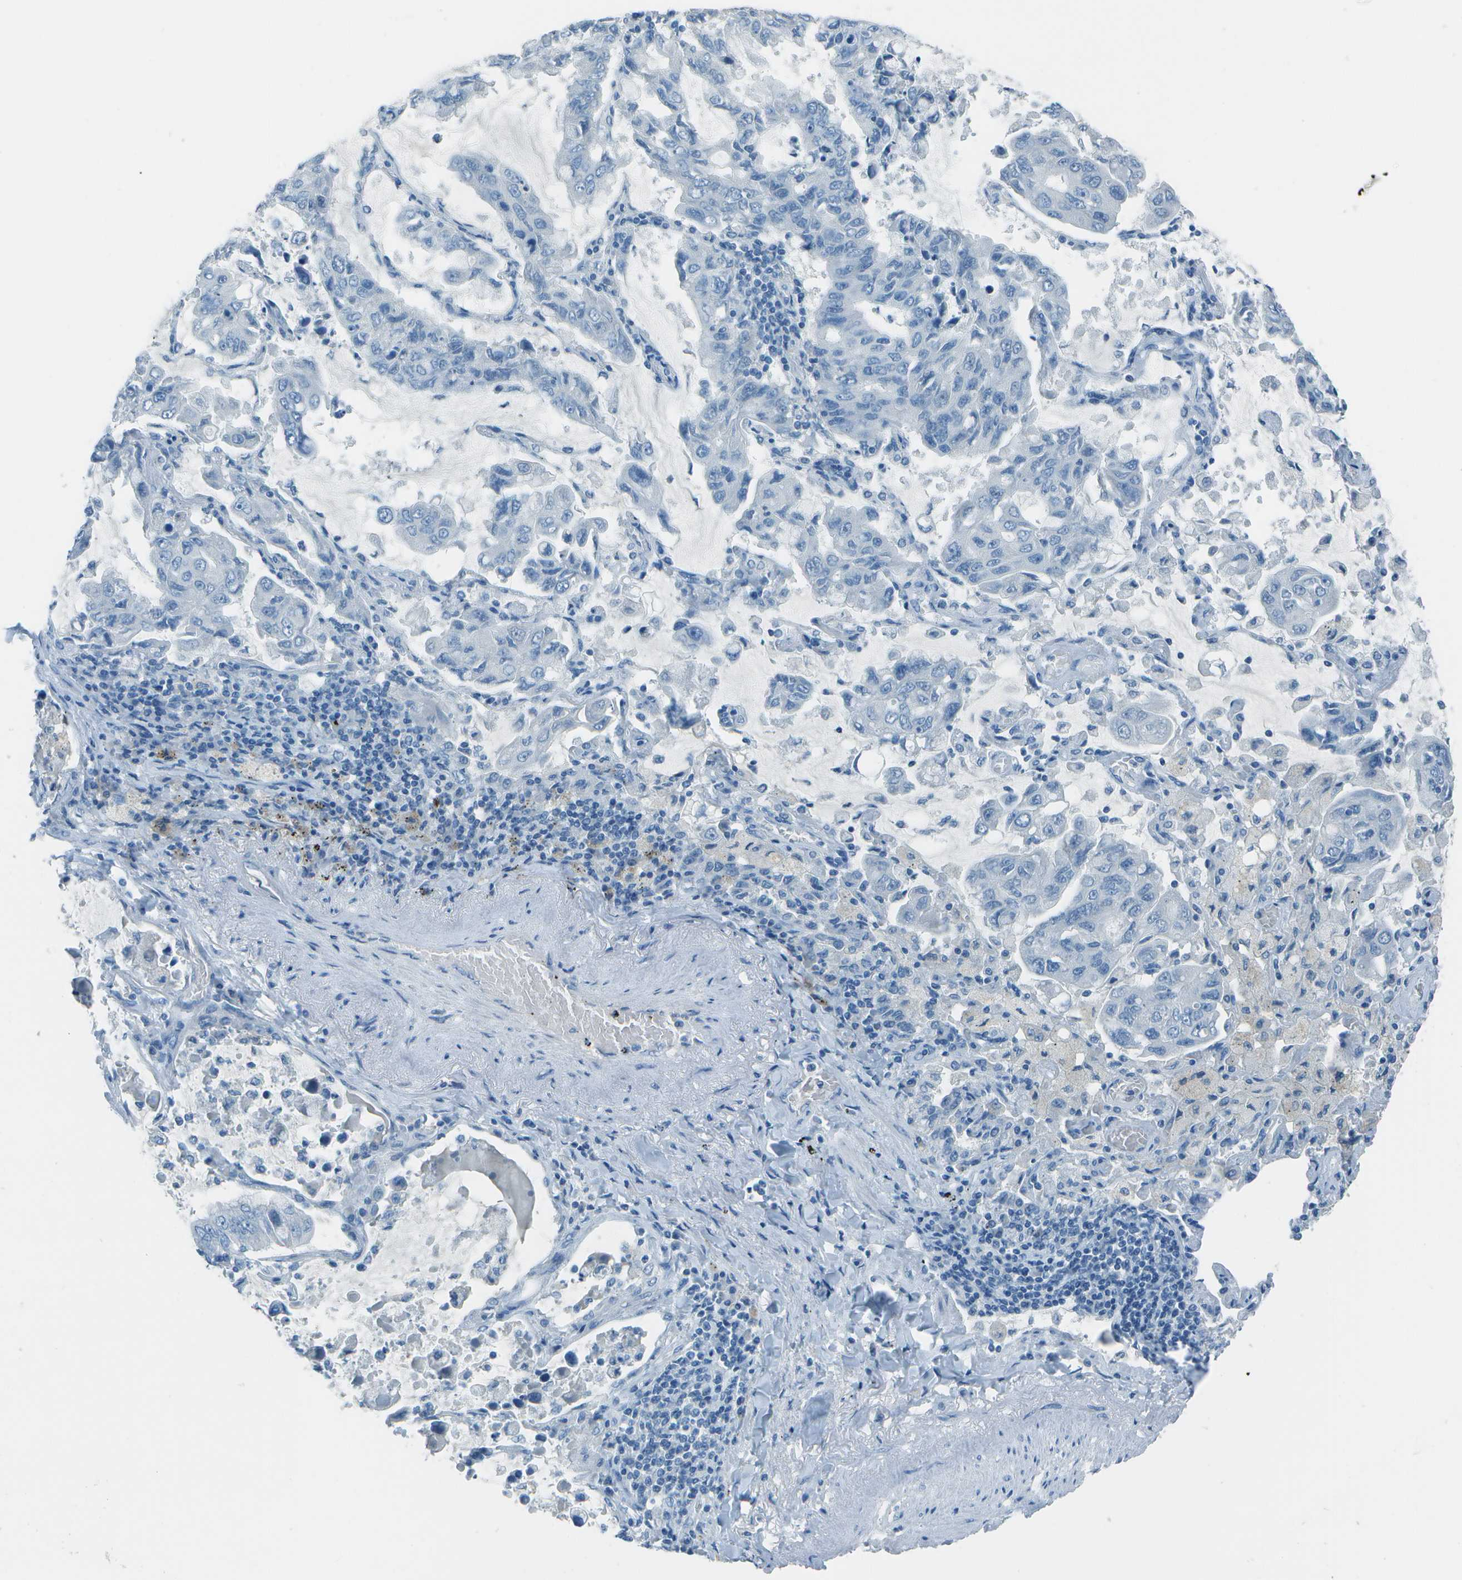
{"staining": {"intensity": "negative", "quantity": "none", "location": "none"}, "tissue": "lung cancer", "cell_type": "Tumor cells", "image_type": "cancer", "snomed": [{"axis": "morphology", "description": "Adenocarcinoma, NOS"}, {"axis": "topography", "description": "Lung"}], "caption": "This is a image of IHC staining of lung cancer (adenocarcinoma), which shows no staining in tumor cells.", "gene": "FGF1", "patient": {"sex": "male", "age": 64}}